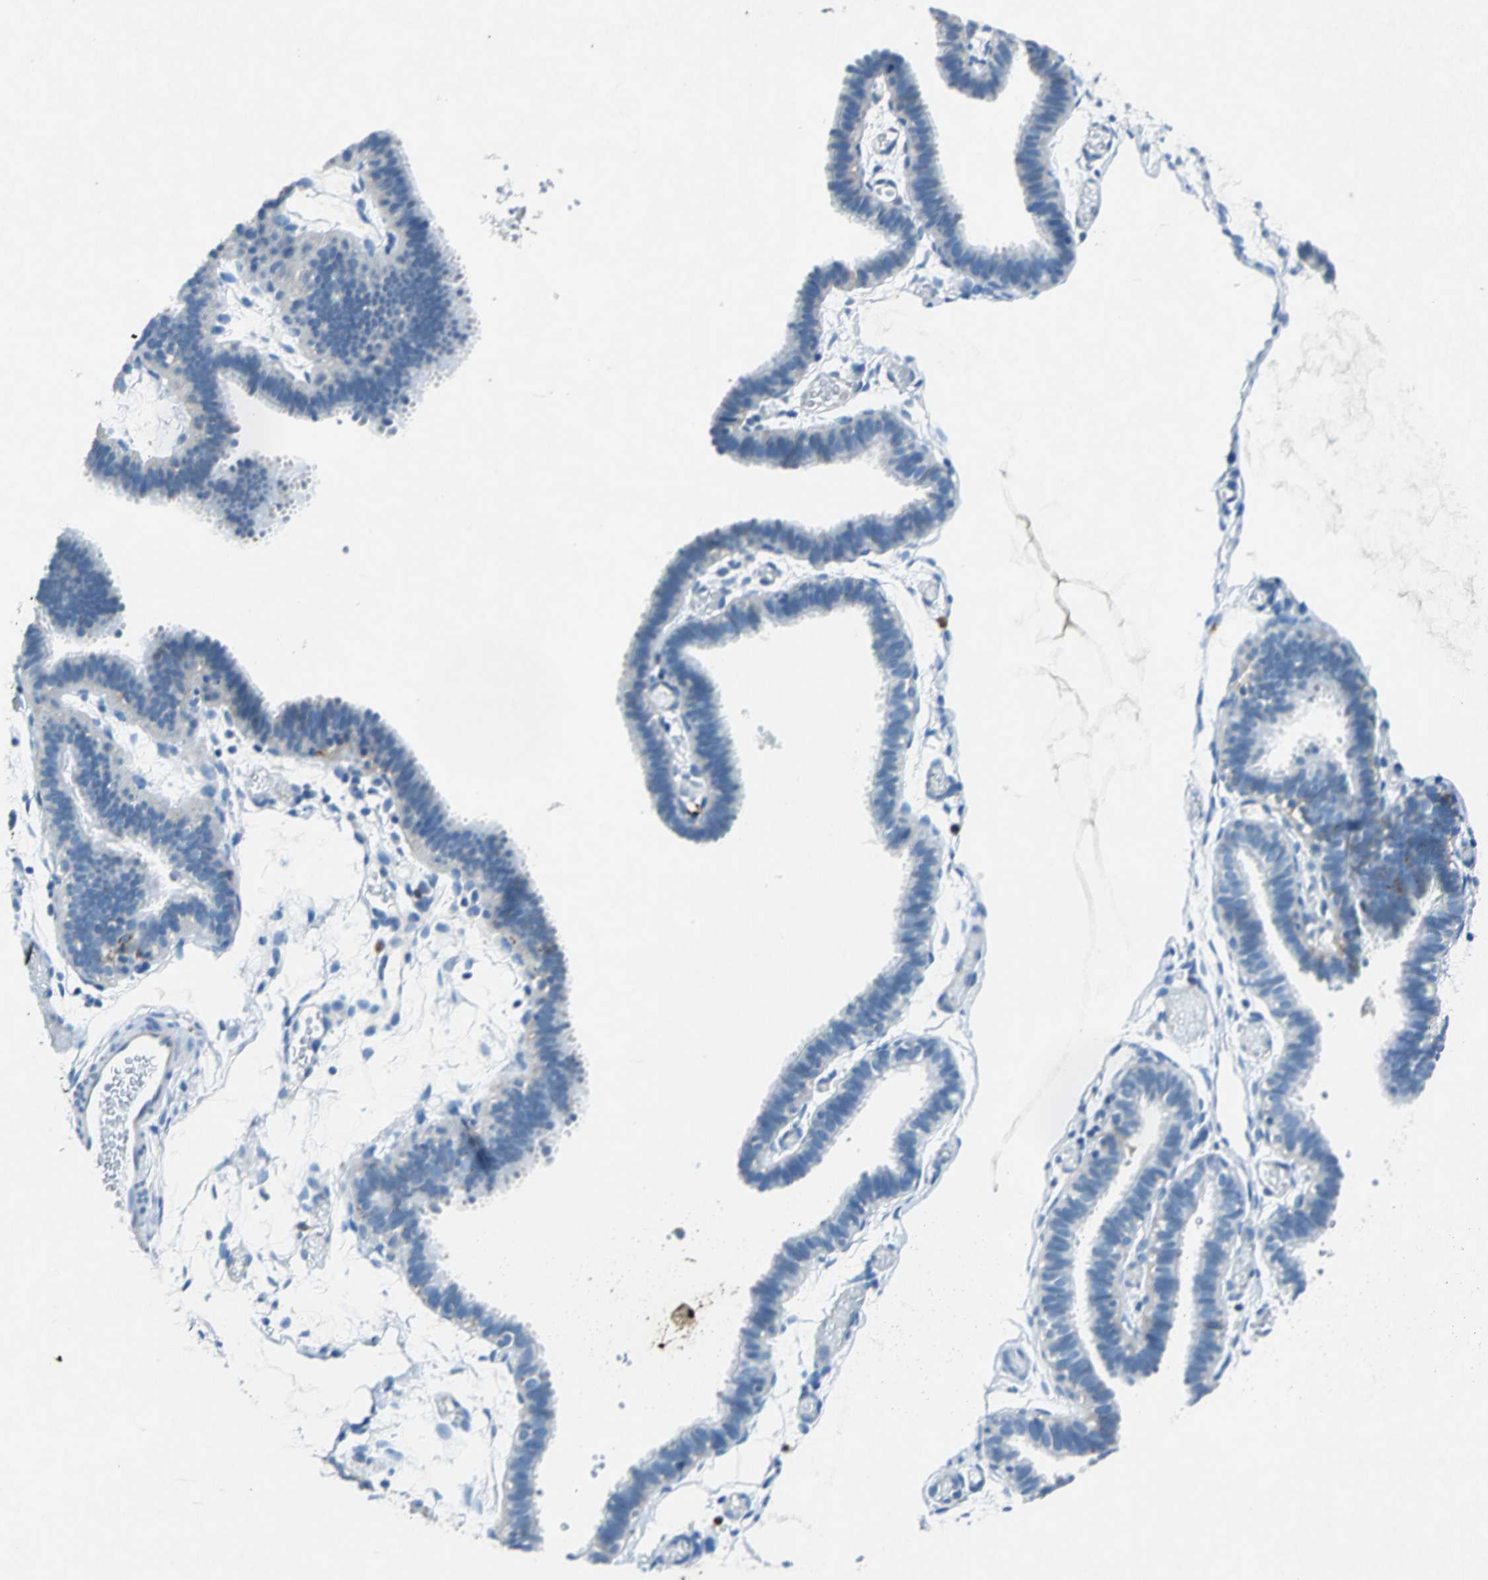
{"staining": {"intensity": "negative", "quantity": "none", "location": "none"}, "tissue": "fallopian tube", "cell_type": "Glandular cells", "image_type": "normal", "snomed": [{"axis": "morphology", "description": "Normal tissue, NOS"}, {"axis": "topography", "description": "Fallopian tube"}], "caption": "This is an immunohistochemistry photomicrograph of normal fallopian tube. There is no positivity in glandular cells.", "gene": "RPS13", "patient": {"sex": "female", "age": 29}}